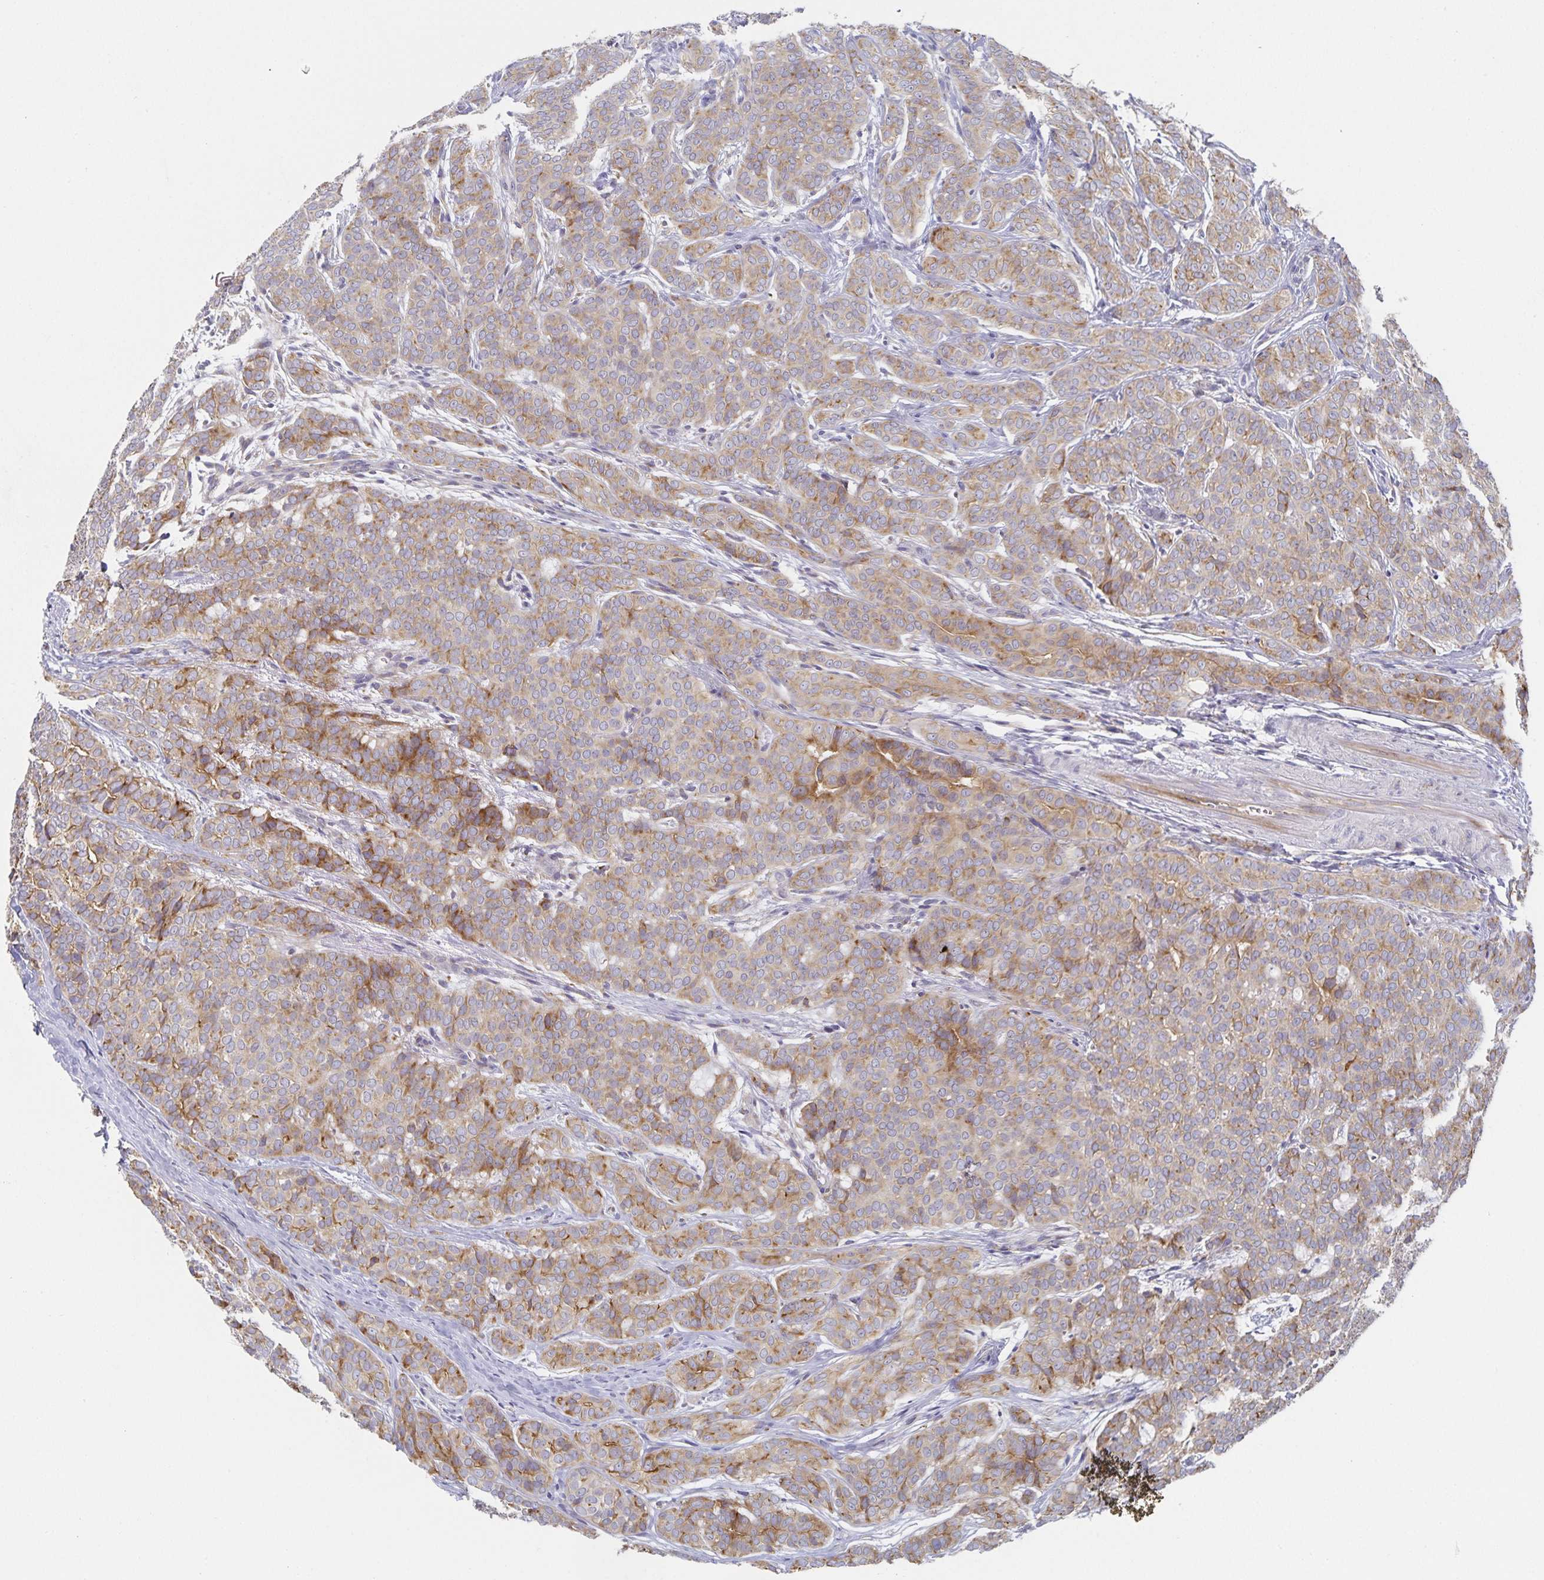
{"staining": {"intensity": "weak", "quantity": ">75%", "location": "cytoplasmic/membranous"}, "tissue": "head and neck cancer", "cell_type": "Tumor cells", "image_type": "cancer", "snomed": [{"axis": "morphology", "description": "Normal tissue, NOS"}, {"axis": "morphology", "description": "Adenocarcinoma, NOS"}, {"axis": "topography", "description": "Oral tissue"}, {"axis": "topography", "description": "Head-Neck"}], "caption": "A micrograph showing weak cytoplasmic/membranous positivity in about >75% of tumor cells in head and neck cancer (adenocarcinoma), as visualized by brown immunohistochemical staining.", "gene": "NOMO1", "patient": {"sex": "female", "age": 57}}